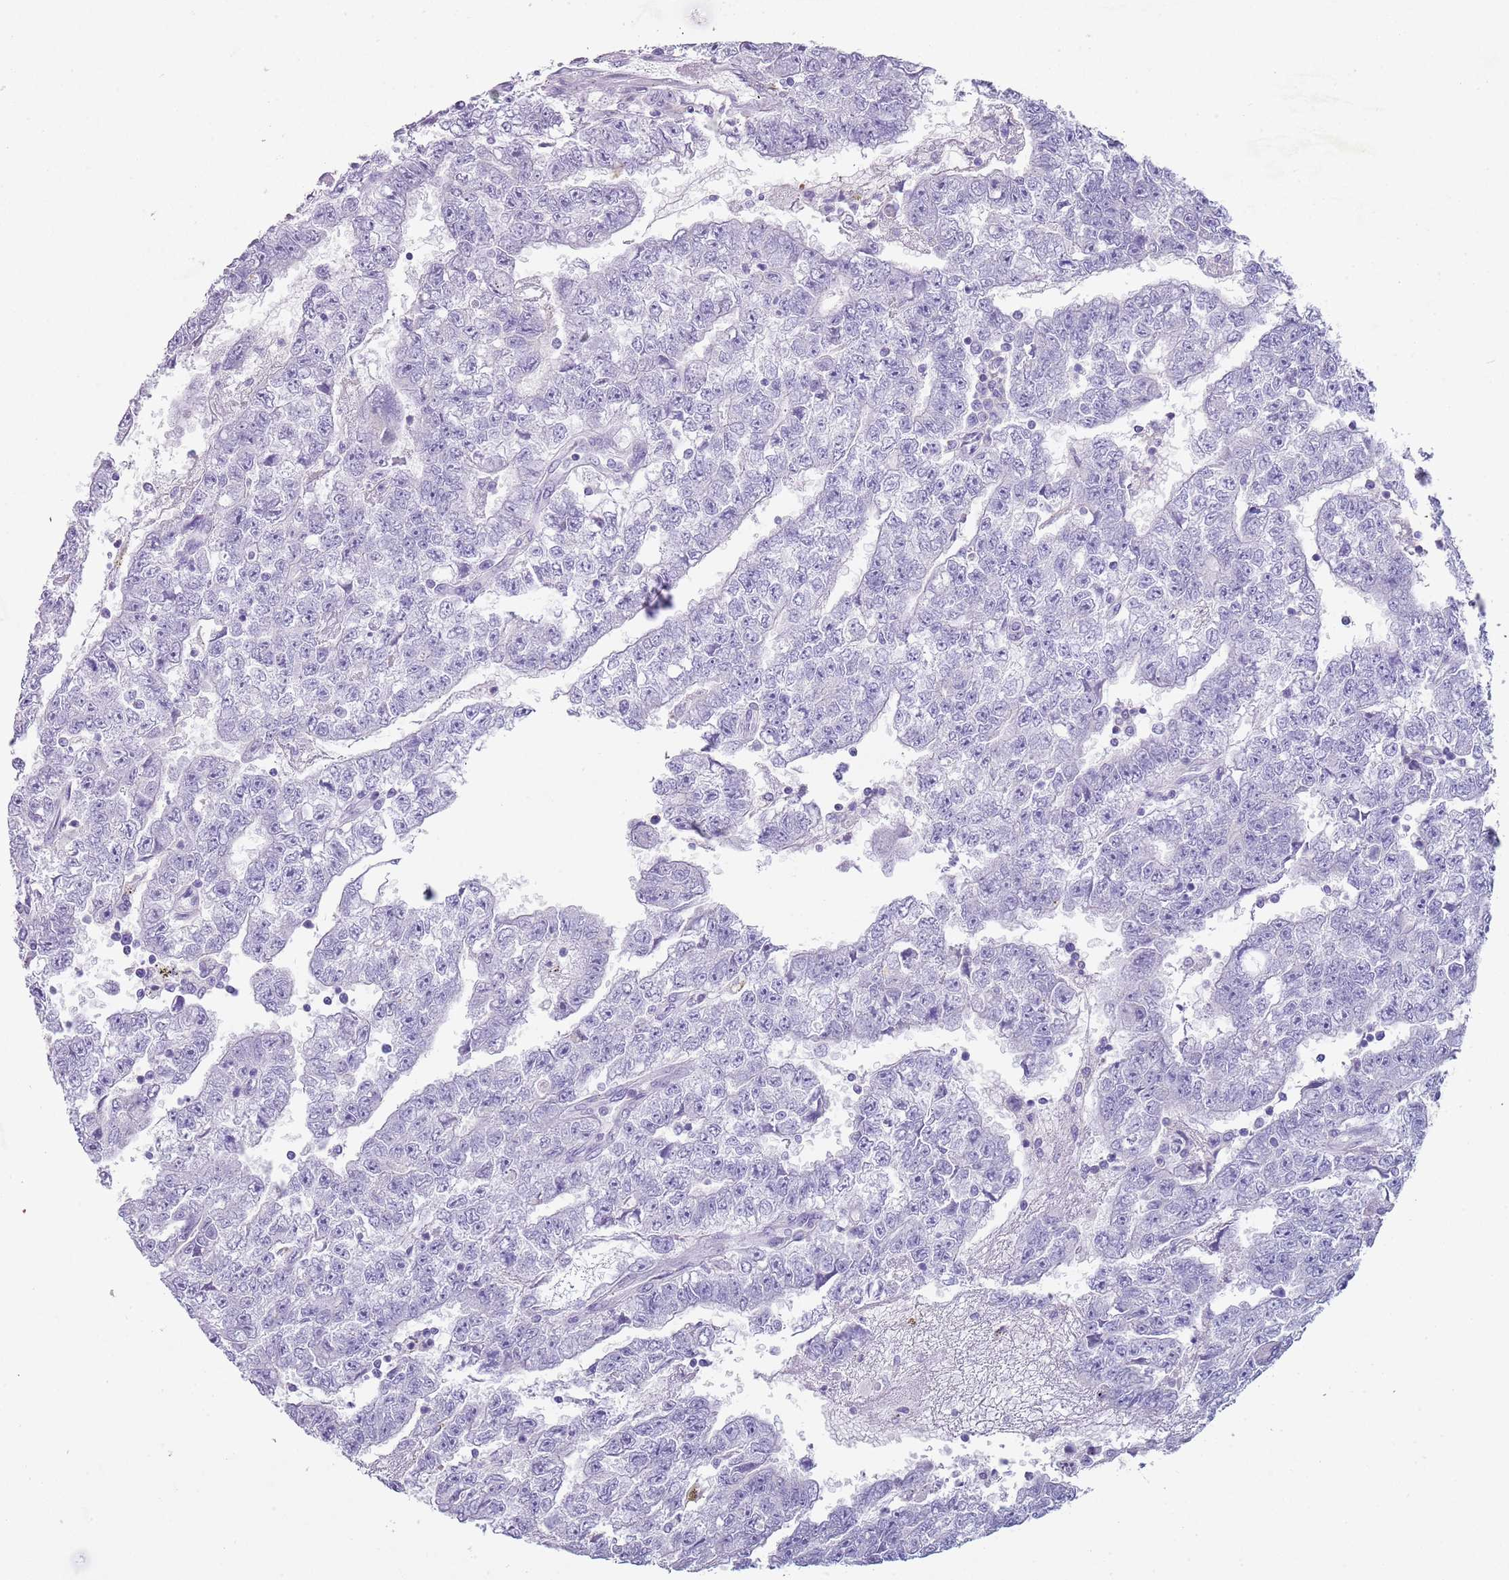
{"staining": {"intensity": "negative", "quantity": "none", "location": "none"}, "tissue": "testis cancer", "cell_type": "Tumor cells", "image_type": "cancer", "snomed": [{"axis": "morphology", "description": "Carcinoma, Embryonal, NOS"}, {"axis": "topography", "description": "Testis"}], "caption": "IHC of human testis cancer (embryonal carcinoma) reveals no staining in tumor cells.", "gene": "NBPF20", "patient": {"sex": "male", "age": 25}}